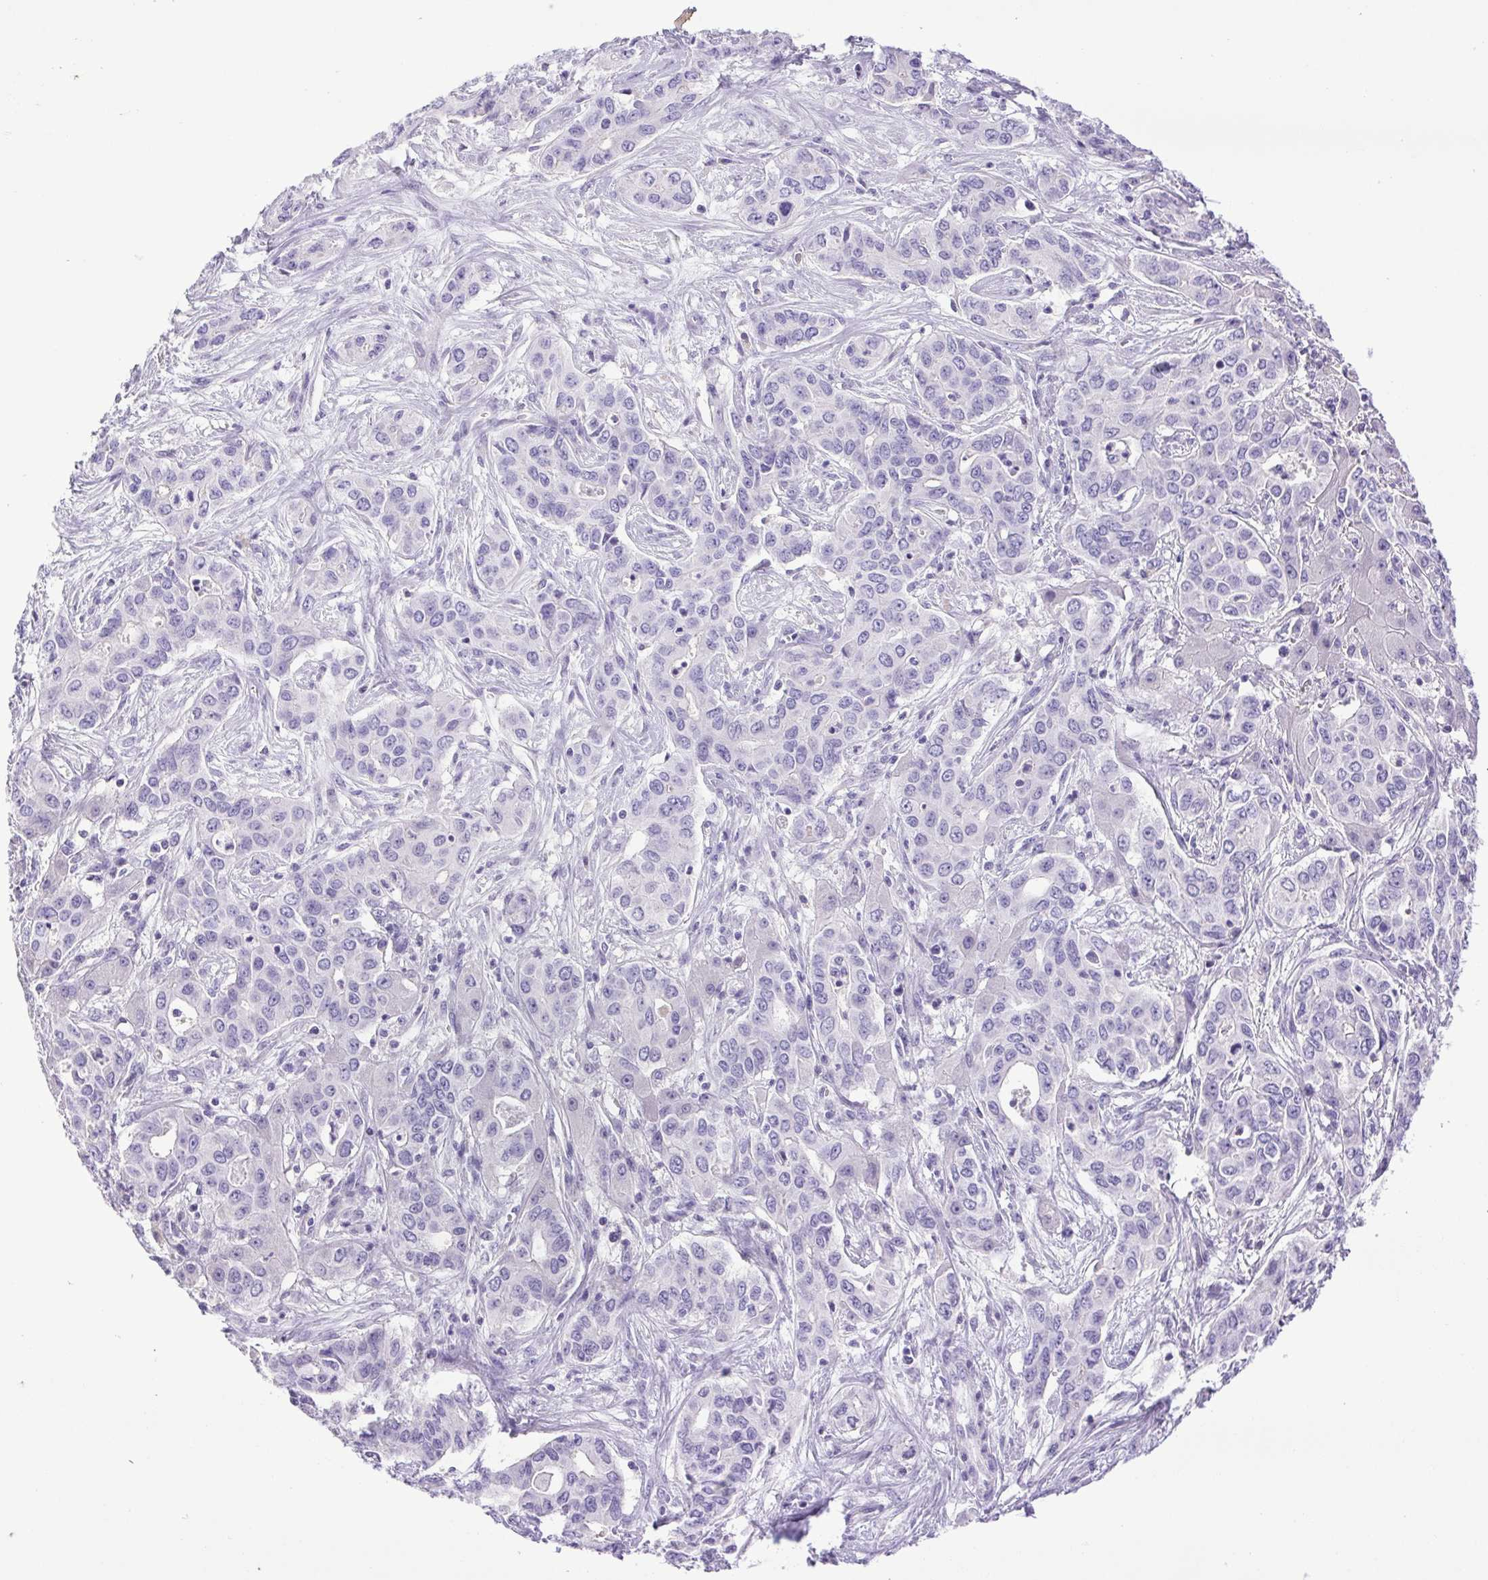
{"staining": {"intensity": "negative", "quantity": "none", "location": "none"}, "tissue": "liver cancer", "cell_type": "Tumor cells", "image_type": "cancer", "snomed": [{"axis": "morphology", "description": "Cholangiocarcinoma"}, {"axis": "topography", "description": "Liver"}], "caption": "Liver cholangiocarcinoma was stained to show a protein in brown. There is no significant expression in tumor cells.", "gene": "CDSN", "patient": {"sex": "female", "age": 65}}